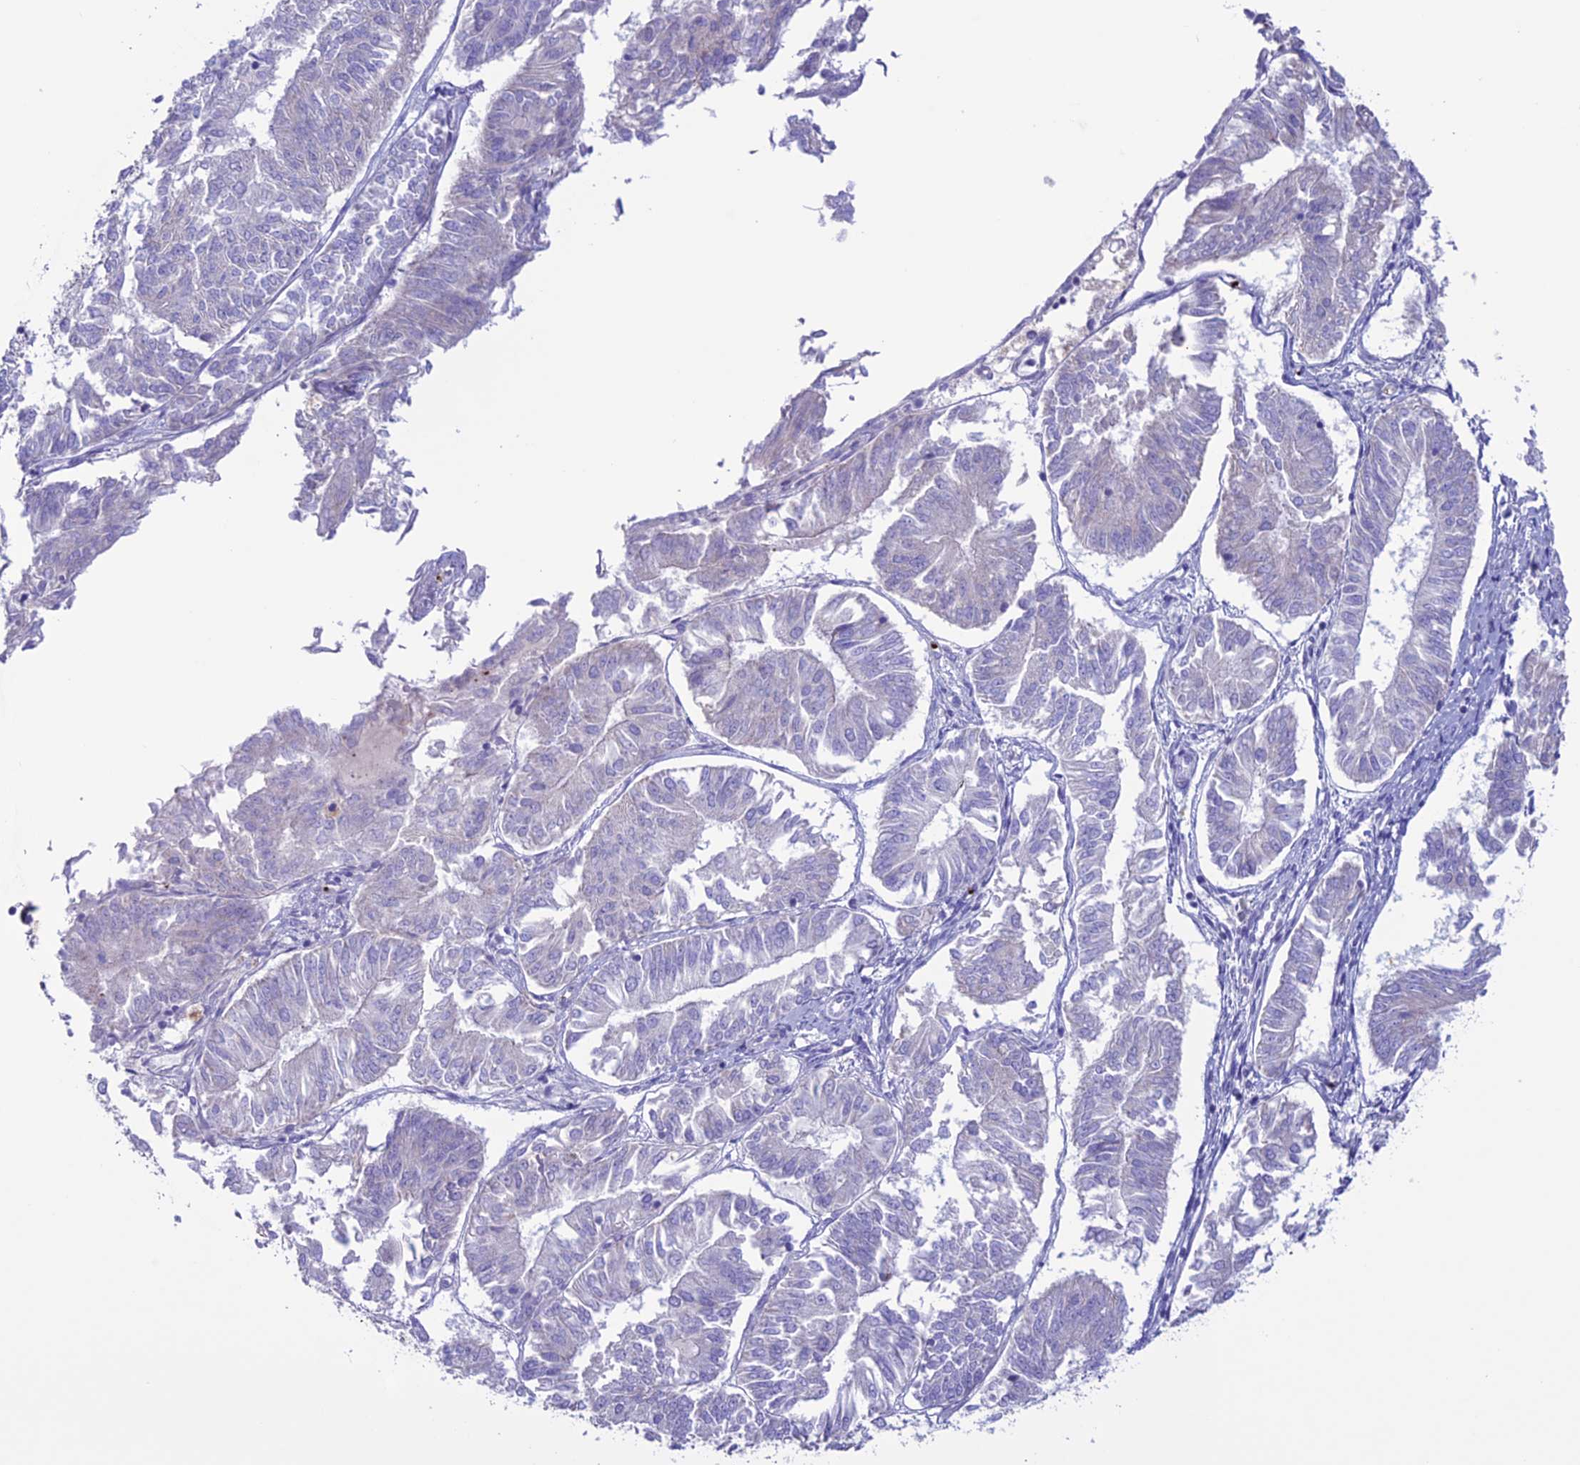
{"staining": {"intensity": "negative", "quantity": "none", "location": "none"}, "tissue": "endometrial cancer", "cell_type": "Tumor cells", "image_type": "cancer", "snomed": [{"axis": "morphology", "description": "Adenocarcinoma, NOS"}, {"axis": "topography", "description": "Endometrium"}], "caption": "Endometrial cancer (adenocarcinoma) stained for a protein using immunohistochemistry (IHC) shows no staining tumor cells.", "gene": "C21orf140", "patient": {"sex": "female", "age": 58}}